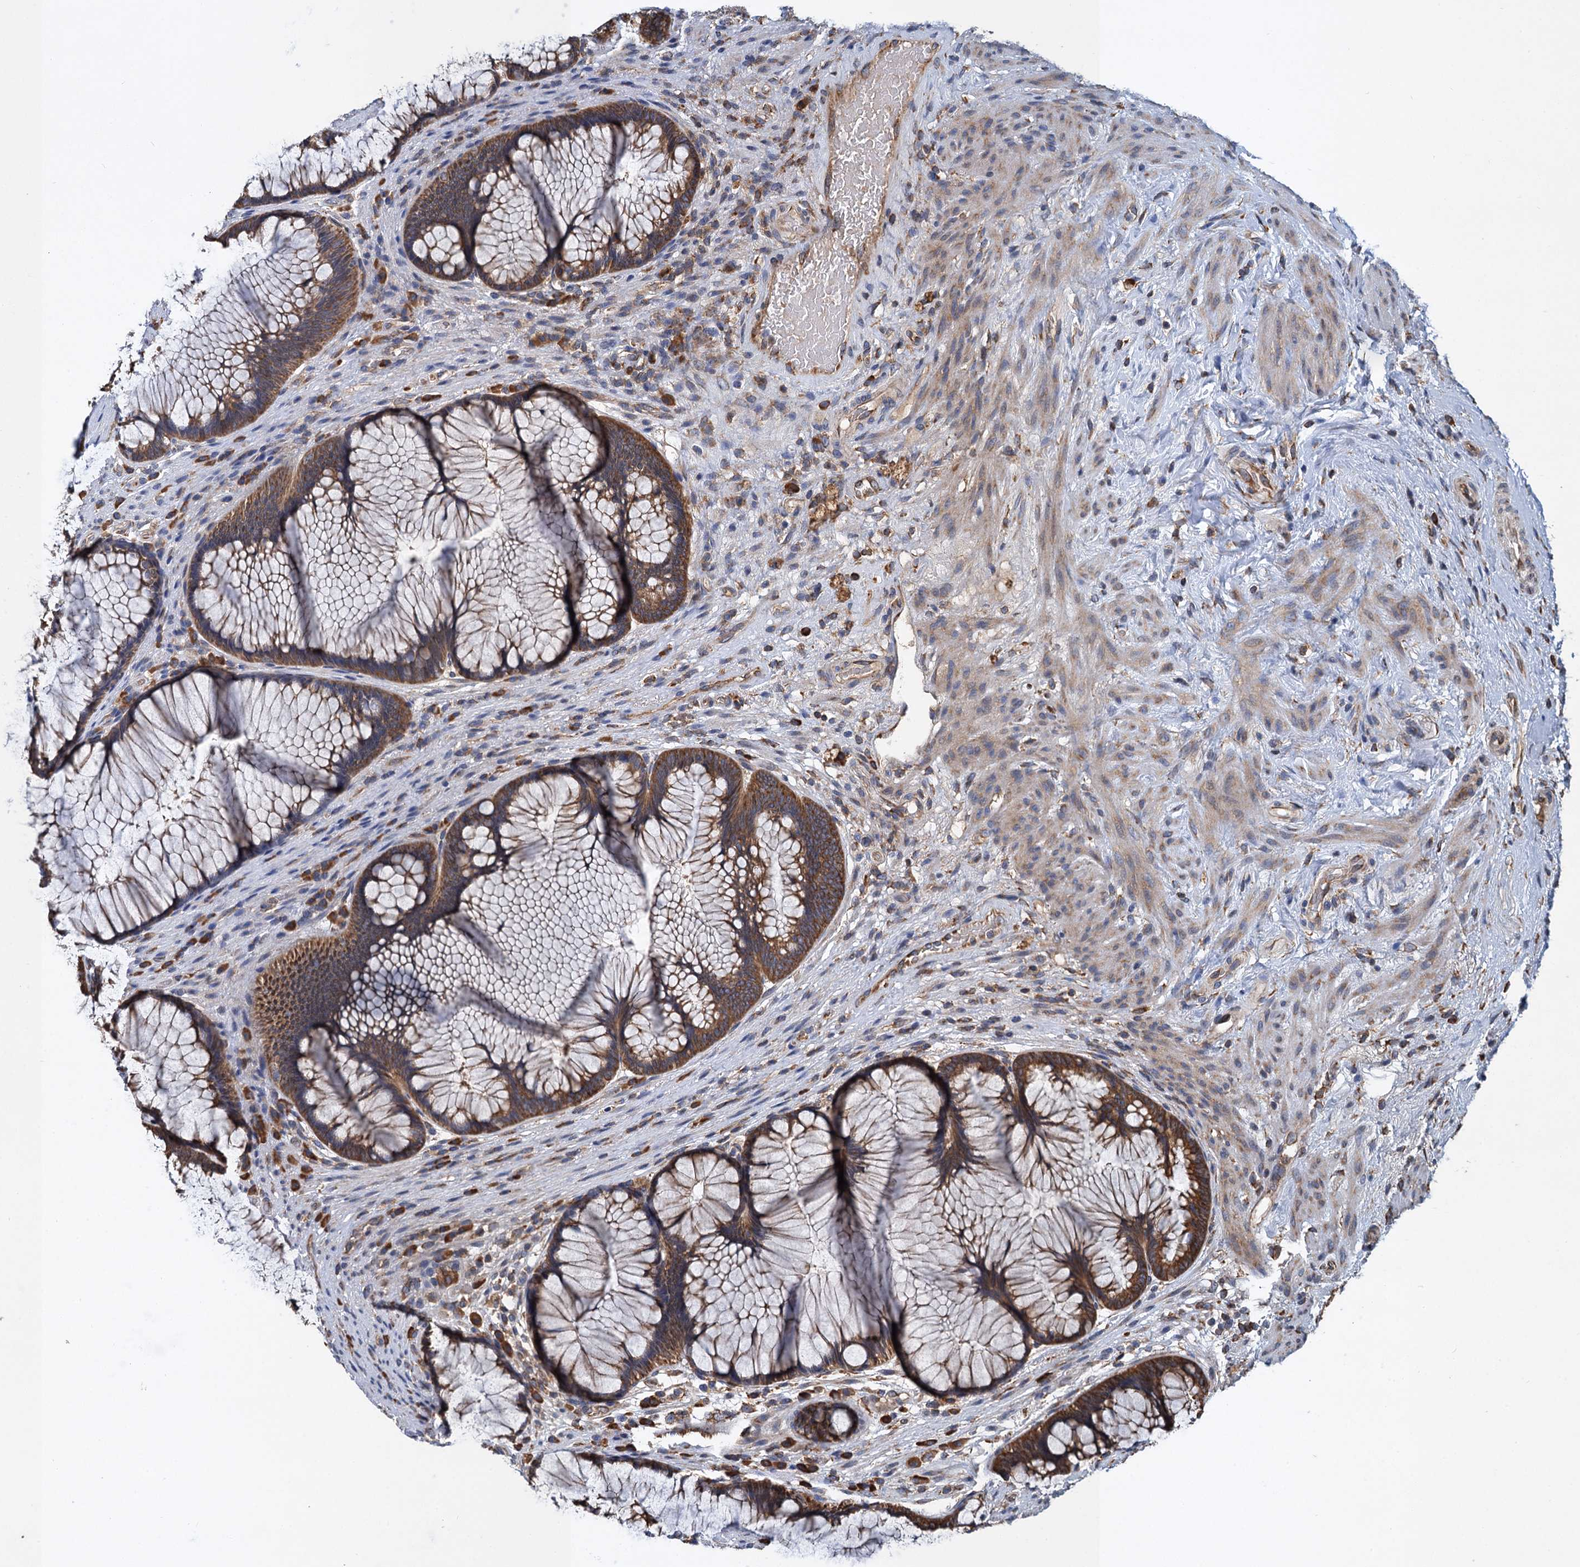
{"staining": {"intensity": "moderate", "quantity": ">75%", "location": "cytoplasmic/membranous"}, "tissue": "rectum", "cell_type": "Glandular cells", "image_type": "normal", "snomed": [{"axis": "morphology", "description": "Normal tissue, NOS"}, {"axis": "topography", "description": "Rectum"}], "caption": "Protein staining exhibits moderate cytoplasmic/membranous expression in approximately >75% of glandular cells in normal rectum.", "gene": "LINS1", "patient": {"sex": "male", "age": 51}}